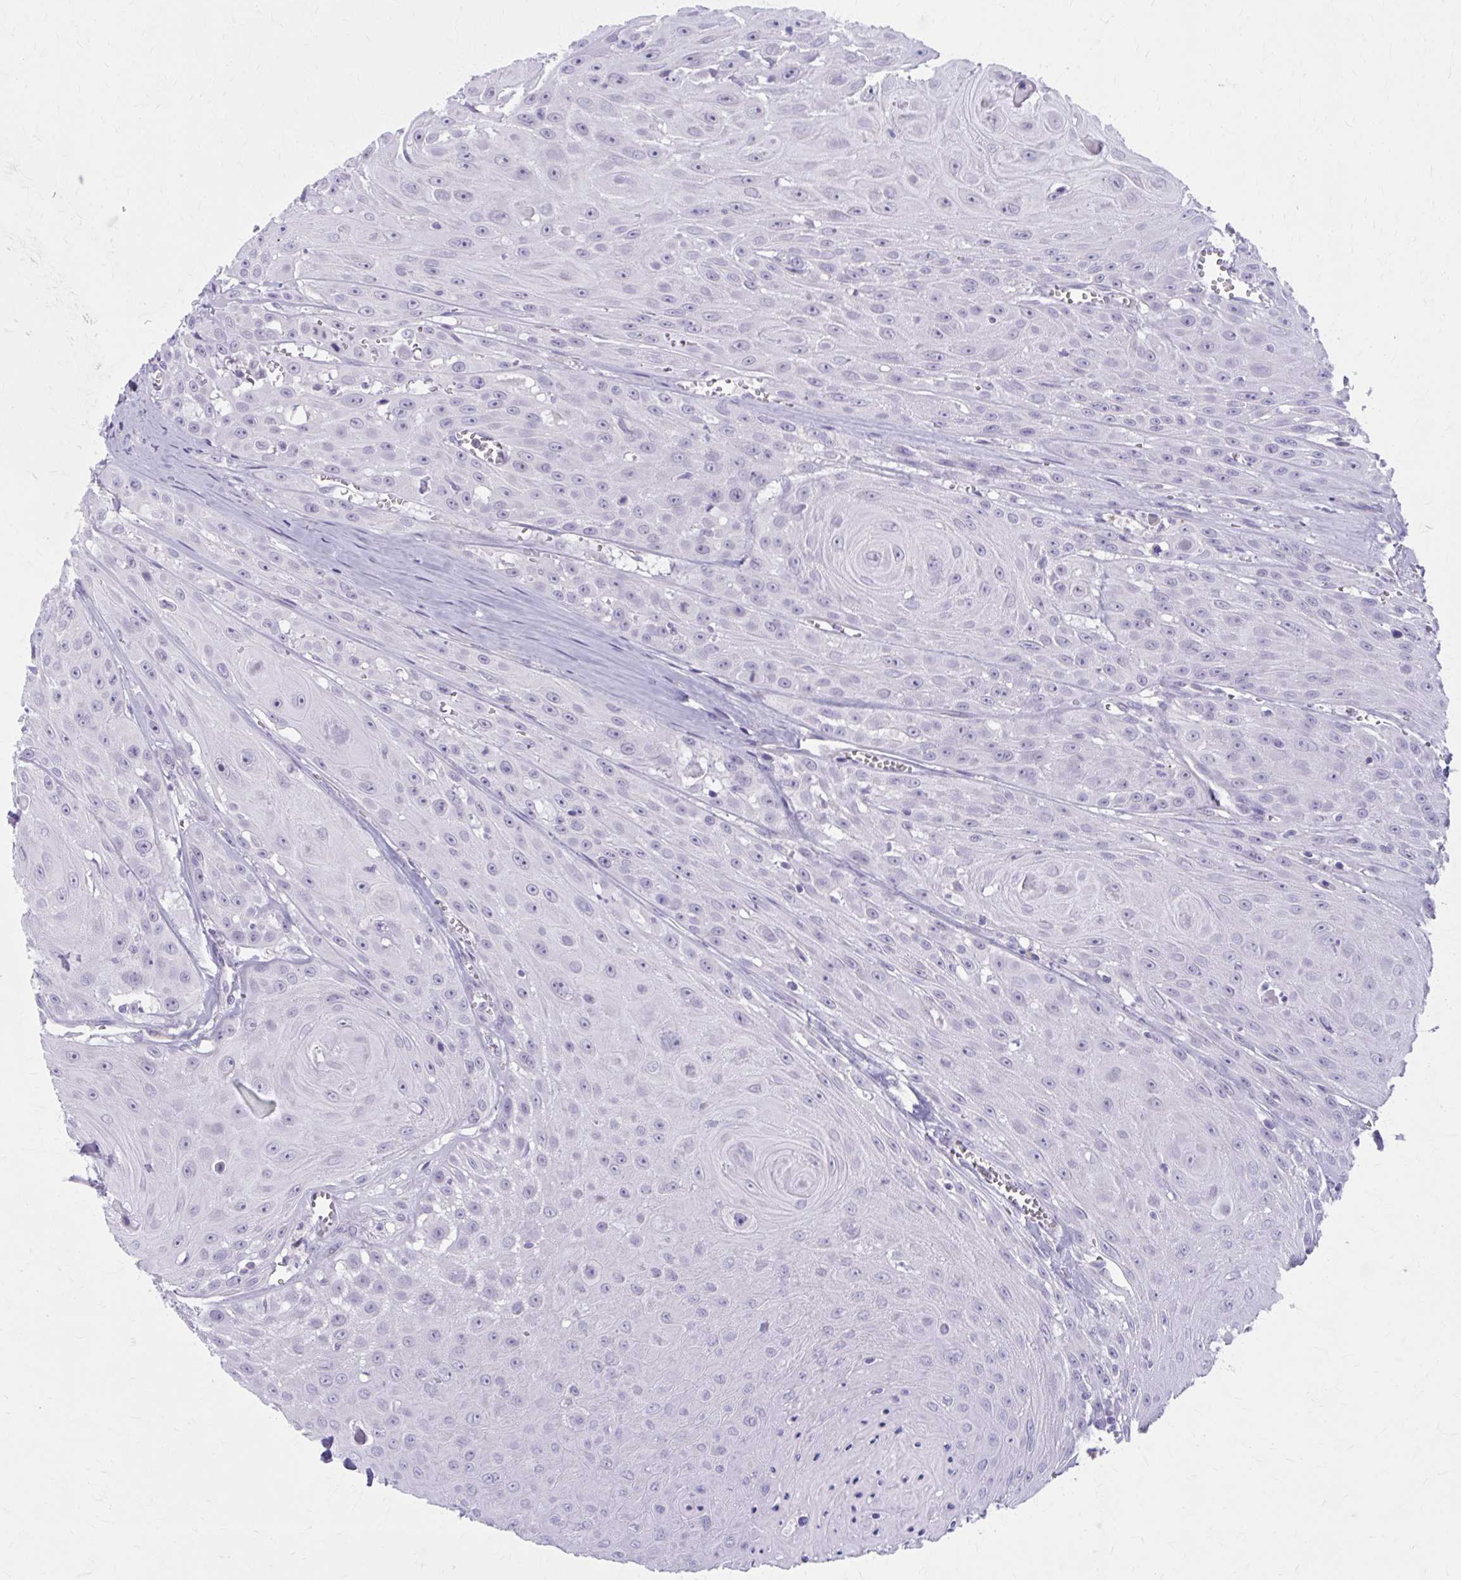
{"staining": {"intensity": "negative", "quantity": "none", "location": "none"}, "tissue": "head and neck cancer", "cell_type": "Tumor cells", "image_type": "cancer", "snomed": [{"axis": "morphology", "description": "Squamous cell carcinoma, NOS"}, {"axis": "topography", "description": "Oral tissue"}, {"axis": "topography", "description": "Head-Neck"}], "caption": "The IHC micrograph has no significant expression in tumor cells of head and neck cancer tissue.", "gene": "CCDC105", "patient": {"sex": "male", "age": 81}}